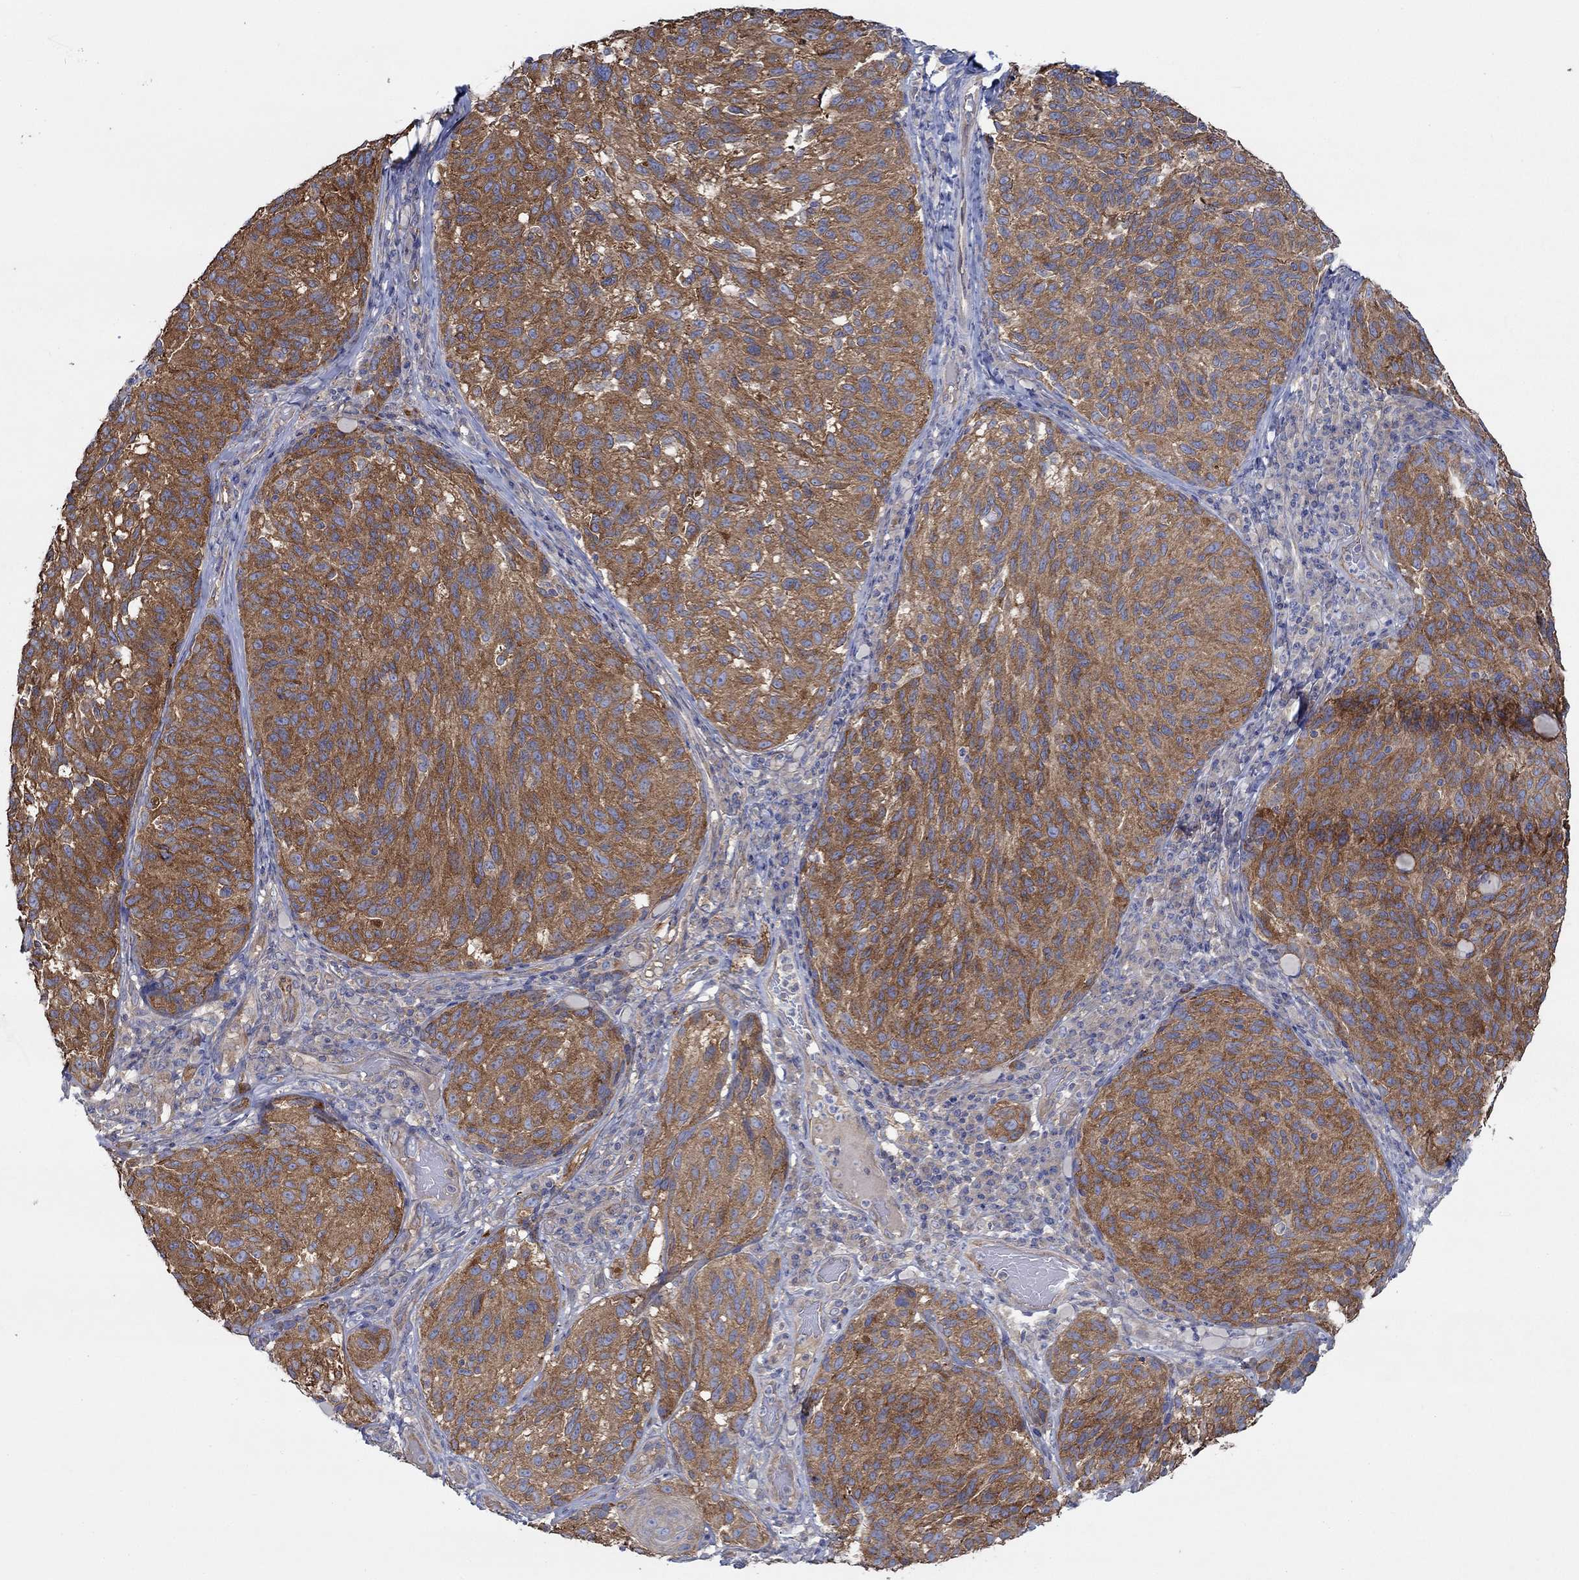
{"staining": {"intensity": "strong", "quantity": ">75%", "location": "cytoplasmic/membranous"}, "tissue": "melanoma", "cell_type": "Tumor cells", "image_type": "cancer", "snomed": [{"axis": "morphology", "description": "Malignant melanoma, NOS"}, {"axis": "topography", "description": "Skin"}], "caption": "Protein staining exhibits strong cytoplasmic/membranous positivity in about >75% of tumor cells in melanoma.", "gene": "SPAG9", "patient": {"sex": "female", "age": 73}}